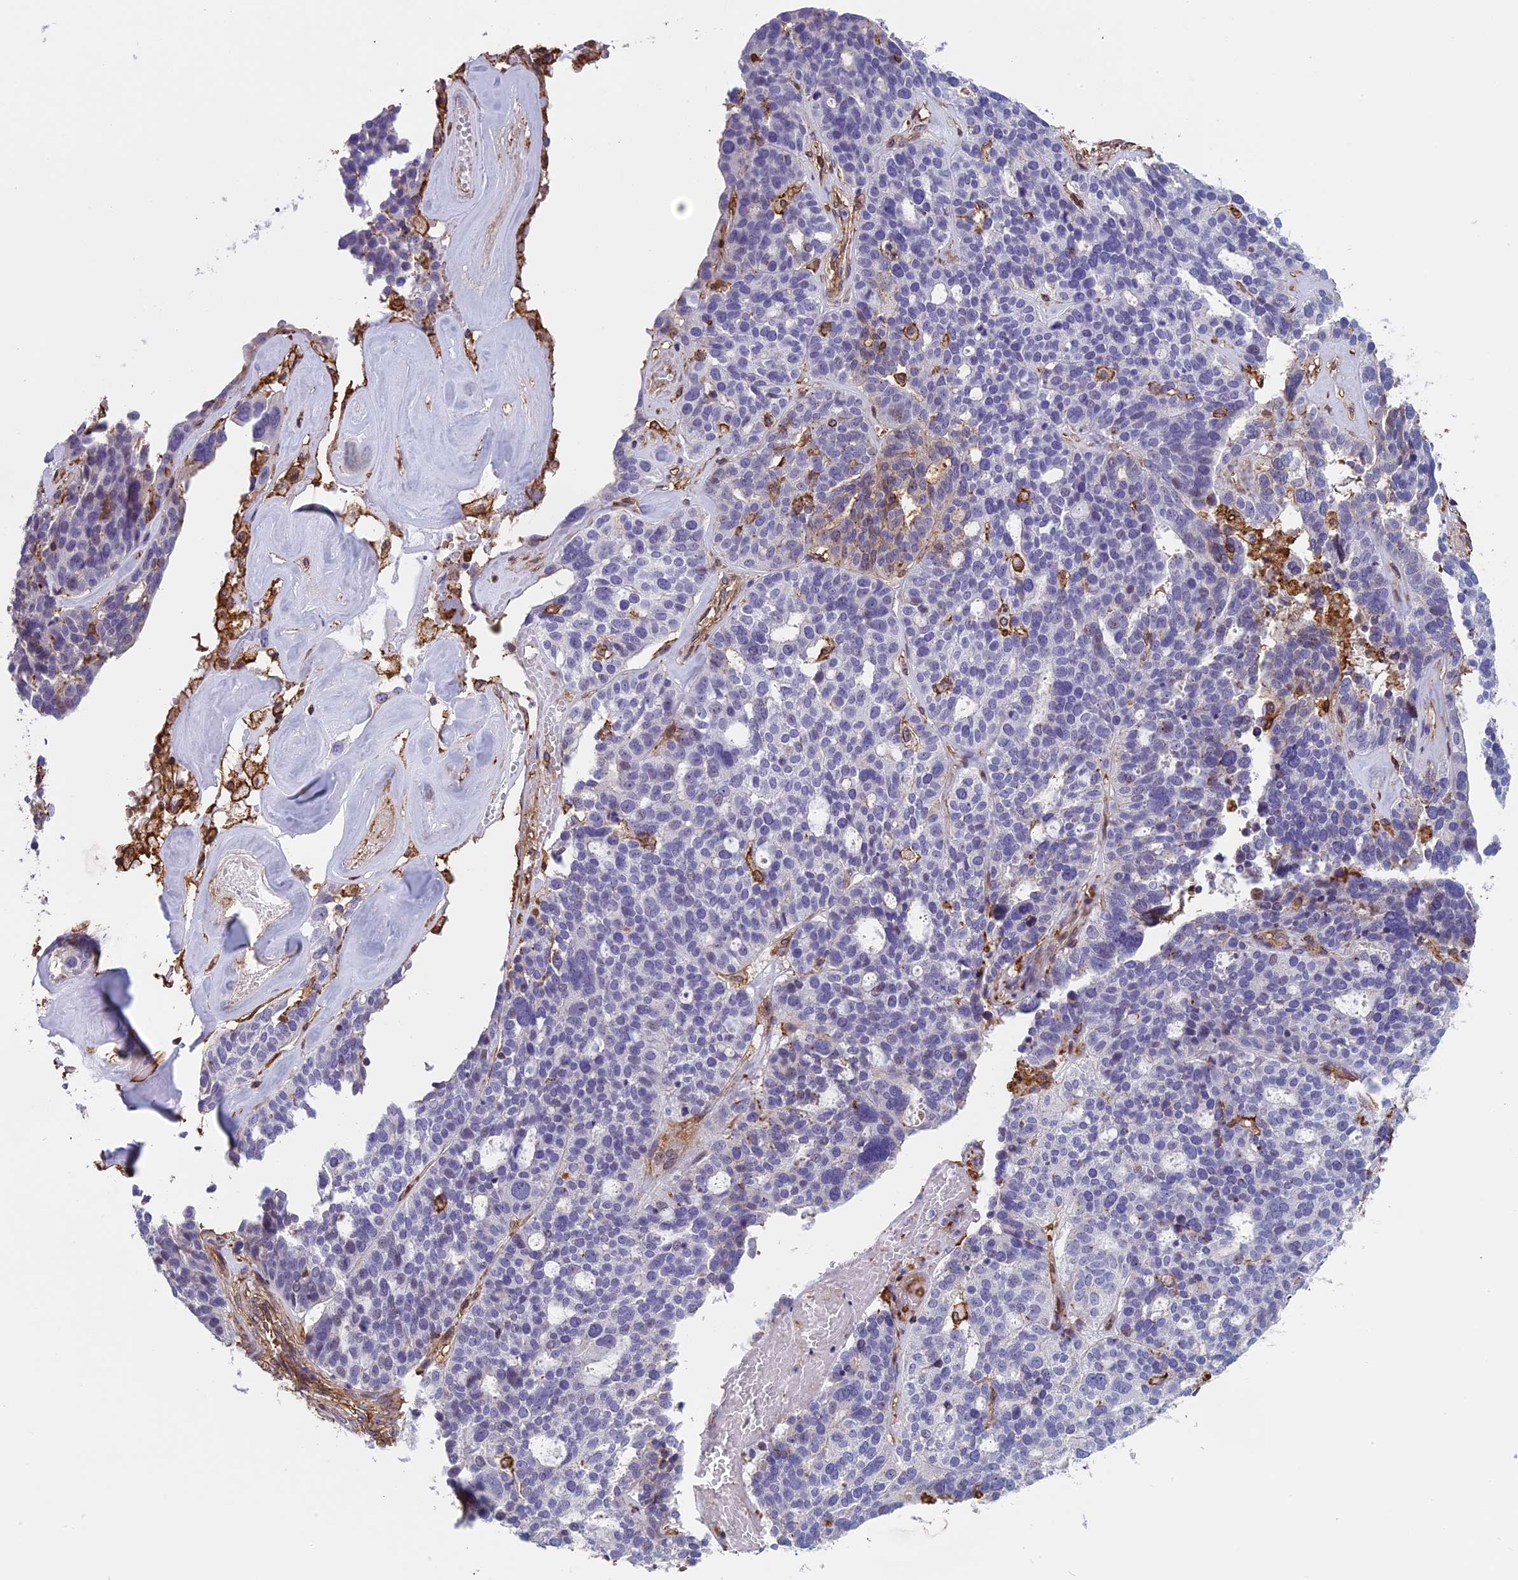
{"staining": {"intensity": "negative", "quantity": "none", "location": "none"}, "tissue": "ovarian cancer", "cell_type": "Tumor cells", "image_type": "cancer", "snomed": [{"axis": "morphology", "description": "Cystadenocarcinoma, serous, NOS"}, {"axis": "topography", "description": "Ovary"}], "caption": "Immunohistochemical staining of ovarian cancer demonstrates no significant positivity in tumor cells.", "gene": "TMEM255B", "patient": {"sex": "female", "age": 59}}